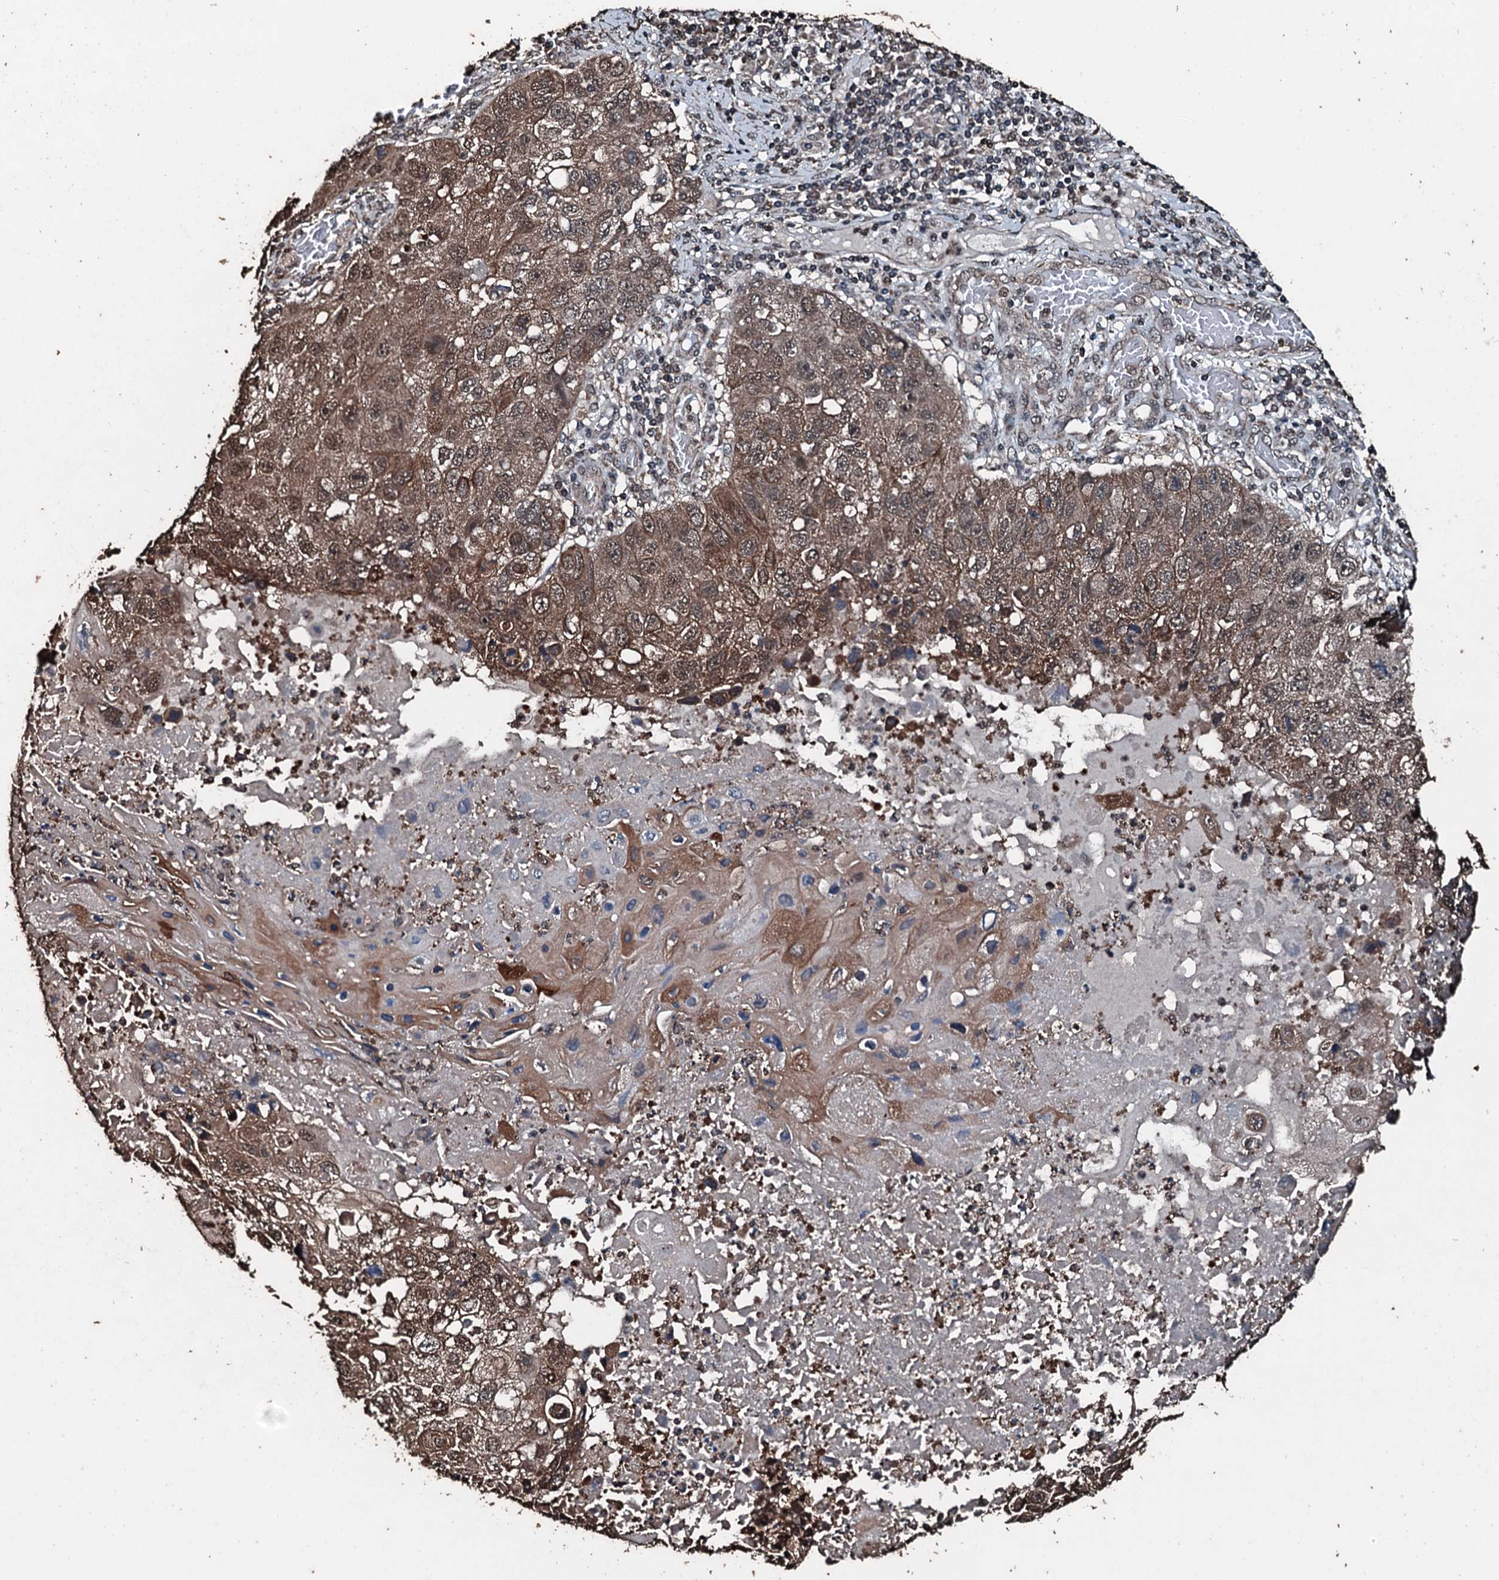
{"staining": {"intensity": "moderate", "quantity": ">75%", "location": "cytoplasmic/membranous,nuclear"}, "tissue": "lung cancer", "cell_type": "Tumor cells", "image_type": "cancer", "snomed": [{"axis": "morphology", "description": "Squamous cell carcinoma, NOS"}, {"axis": "topography", "description": "Lung"}], "caption": "Squamous cell carcinoma (lung) was stained to show a protein in brown. There is medium levels of moderate cytoplasmic/membranous and nuclear expression in approximately >75% of tumor cells.", "gene": "FAAP24", "patient": {"sex": "male", "age": 61}}